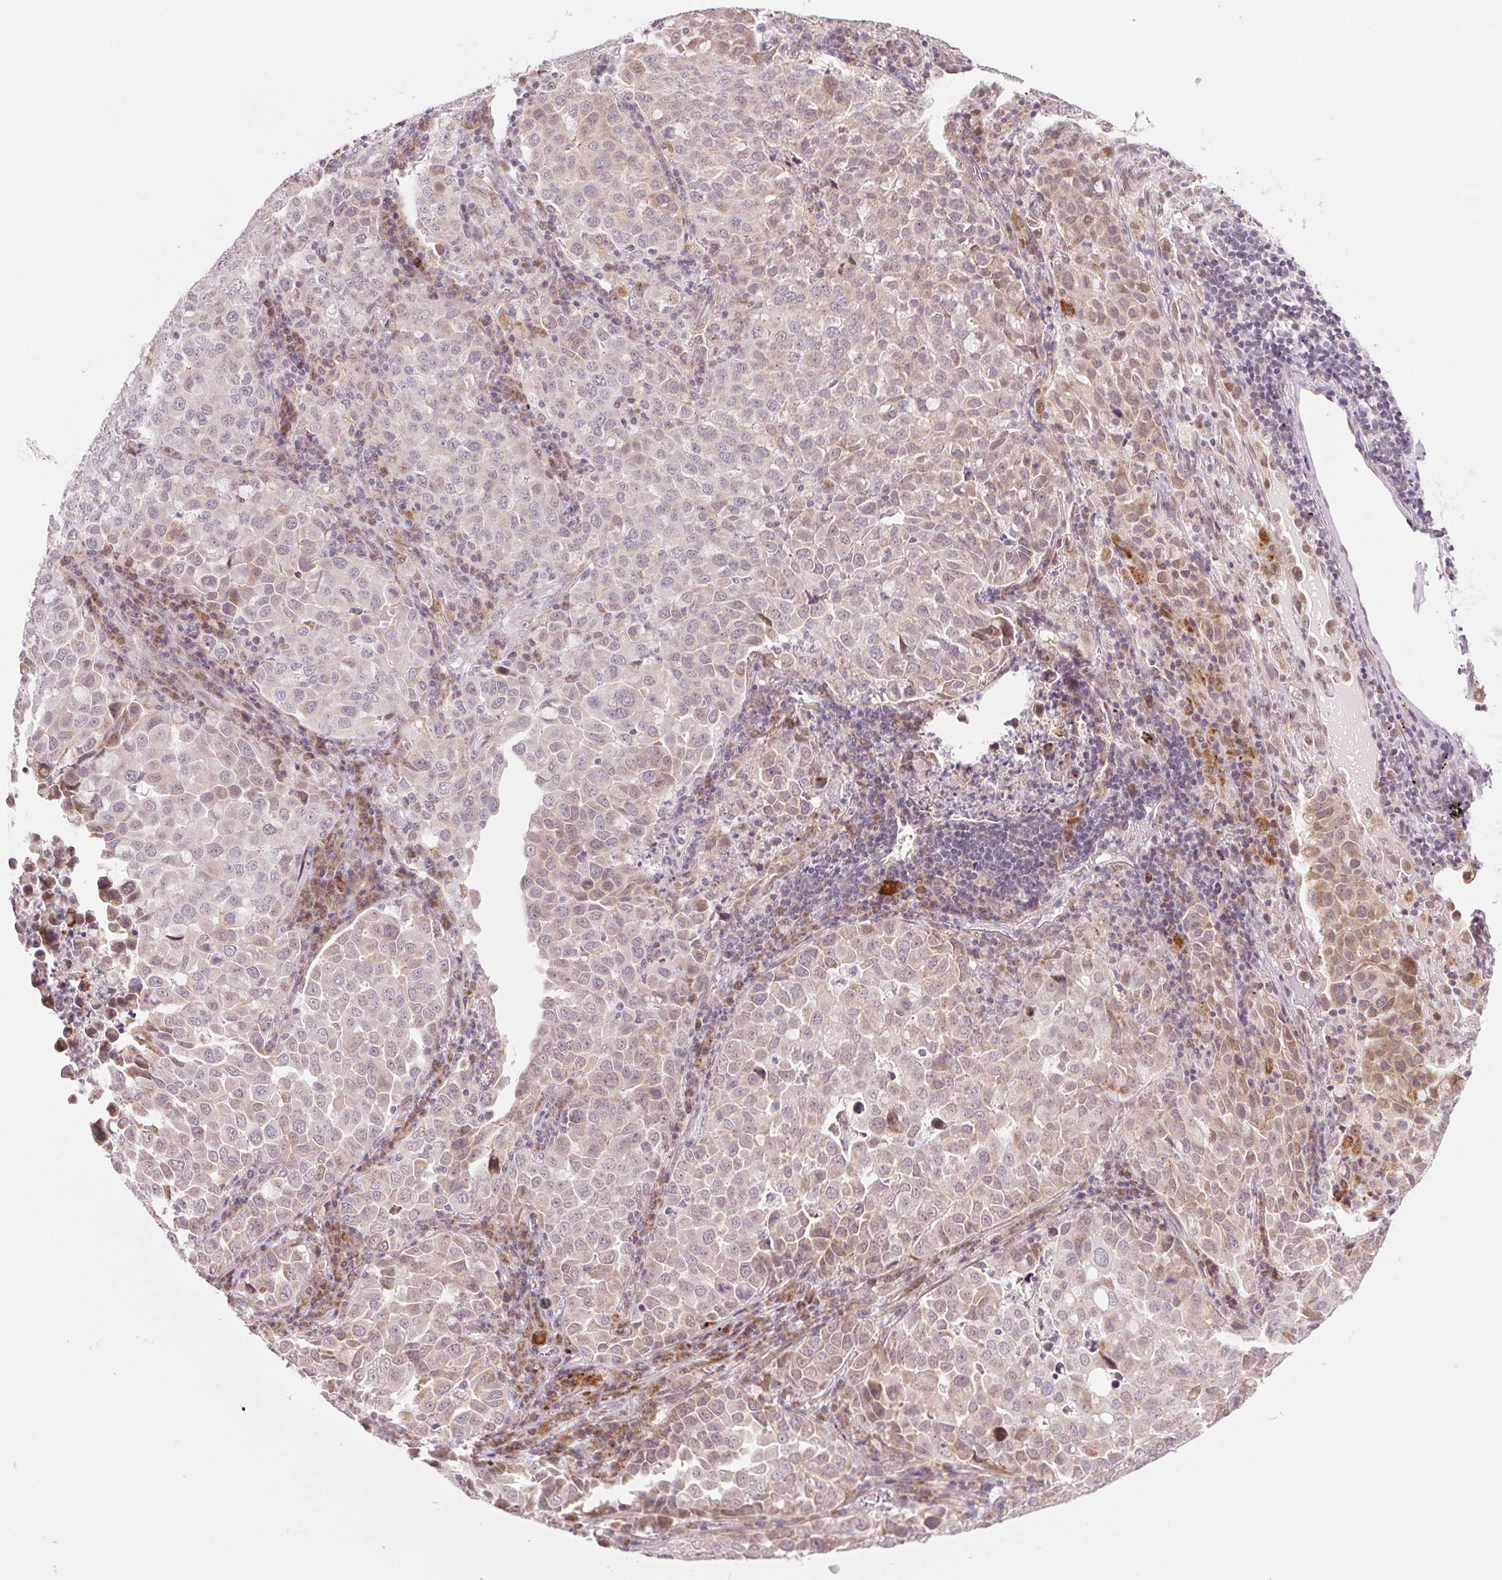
{"staining": {"intensity": "weak", "quantity": "<25%", "location": "cytoplasmic/membranous"}, "tissue": "lung cancer", "cell_type": "Tumor cells", "image_type": "cancer", "snomed": [{"axis": "morphology", "description": "Adenocarcinoma, NOS"}, {"axis": "morphology", "description": "Adenocarcinoma, metastatic, NOS"}, {"axis": "topography", "description": "Lymph node"}, {"axis": "topography", "description": "Lung"}], "caption": "The micrograph shows no staining of tumor cells in lung metastatic adenocarcinoma. (DAB immunohistochemistry (IHC) visualized using brightfield microscopy, high magnification).", "gene": "ARHGAP32", "patient": {"sex": "female", "age": 65}}